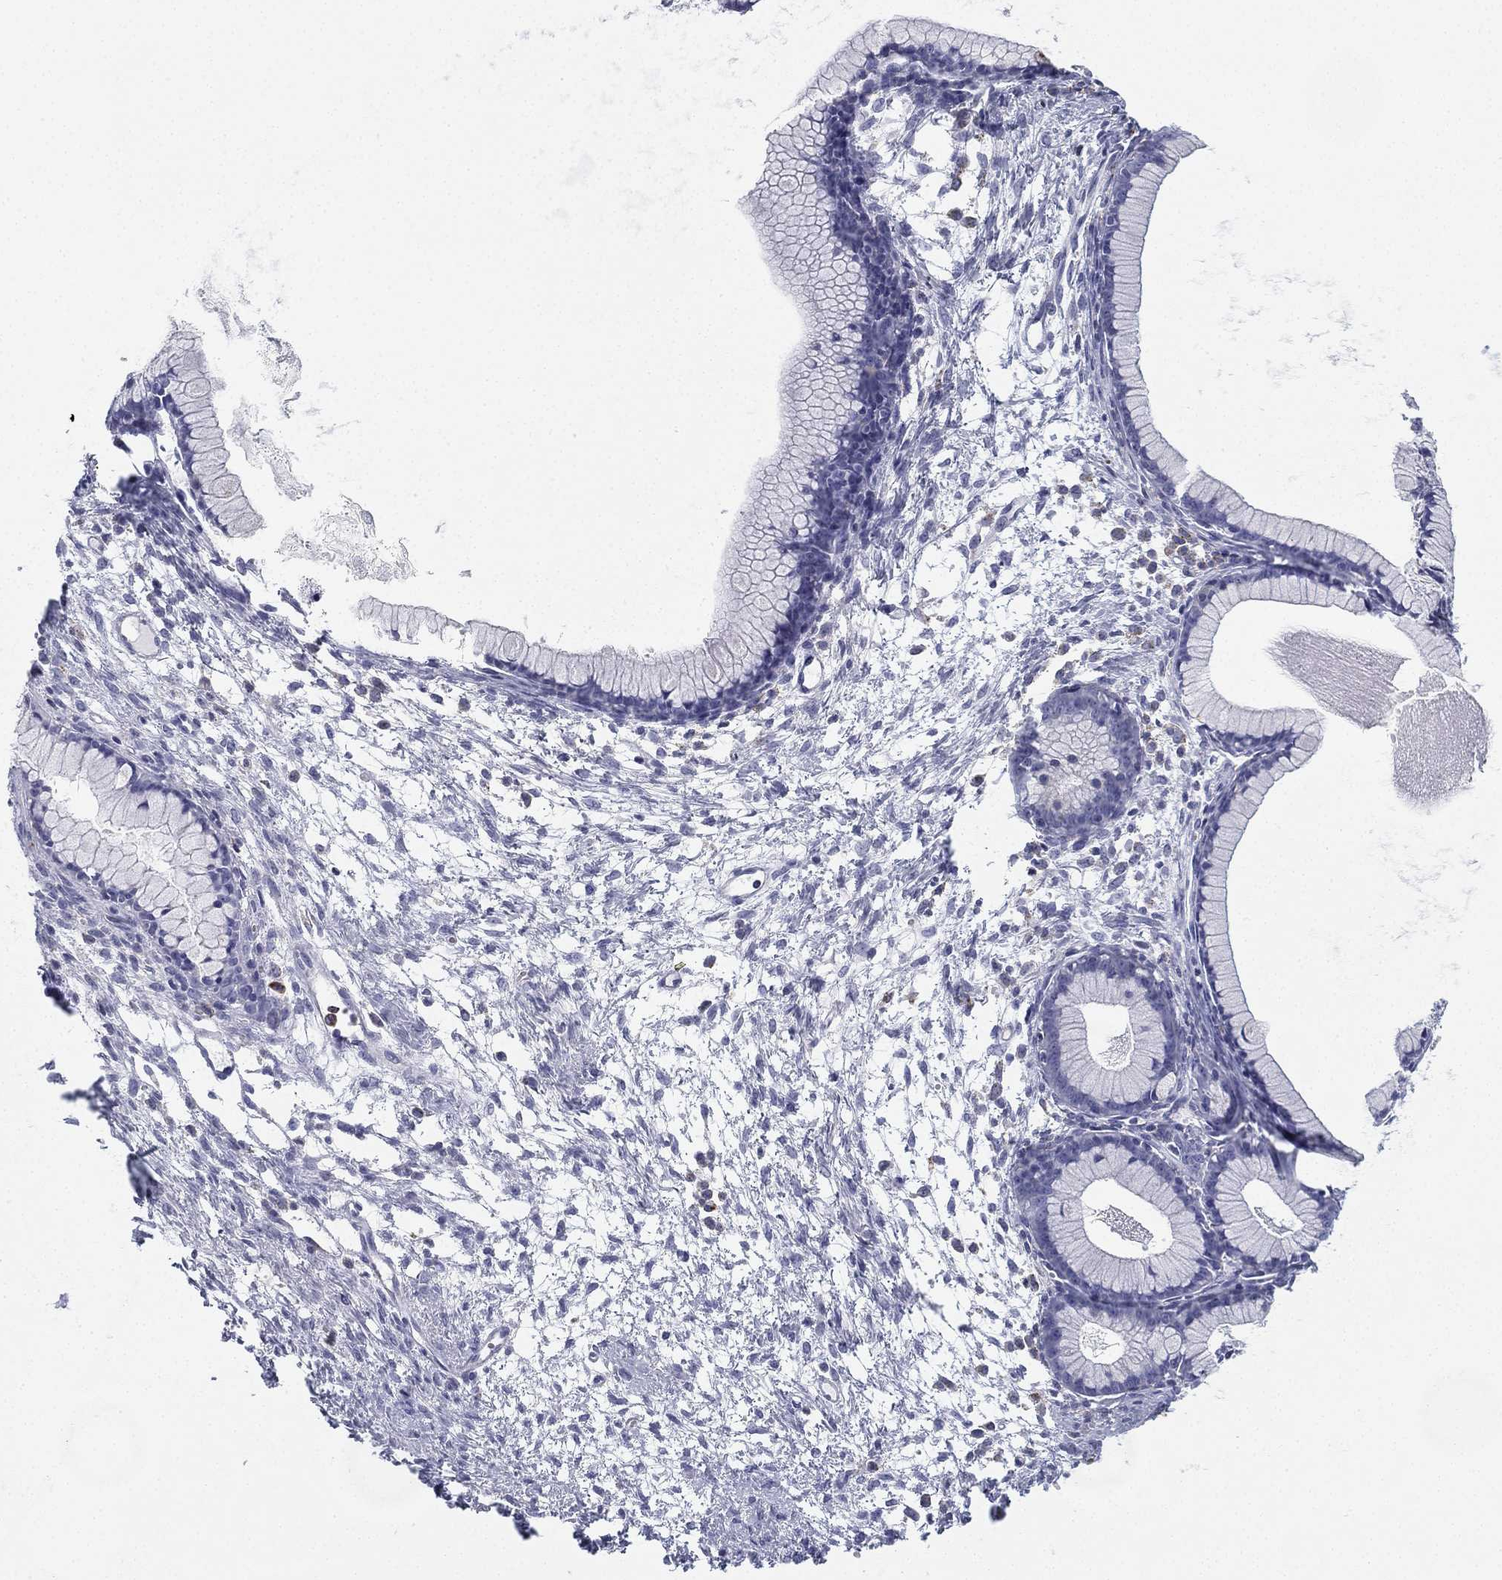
{"staining": {"intensity": "negative", "quantity": "none", "location": "none"}, "tissue": "ovarian cancer", "cell_type": "Tumor cells", "image_type": "cancer", "snomed": [{"axis": "morphology", "description": "Cystadenocarcinoma, mucinous, NOS"}, {"axis": "topography", "description": "Ovary"}], "caption": "IHC image of neoplastic tissue: ovarian cancer stained with DAB (3,3'-diaminobenzidine) demonstrates no significant protein staining in tumor cells.", "gene": "NPC2", "patient": {"sex": "female", "age": 41}}